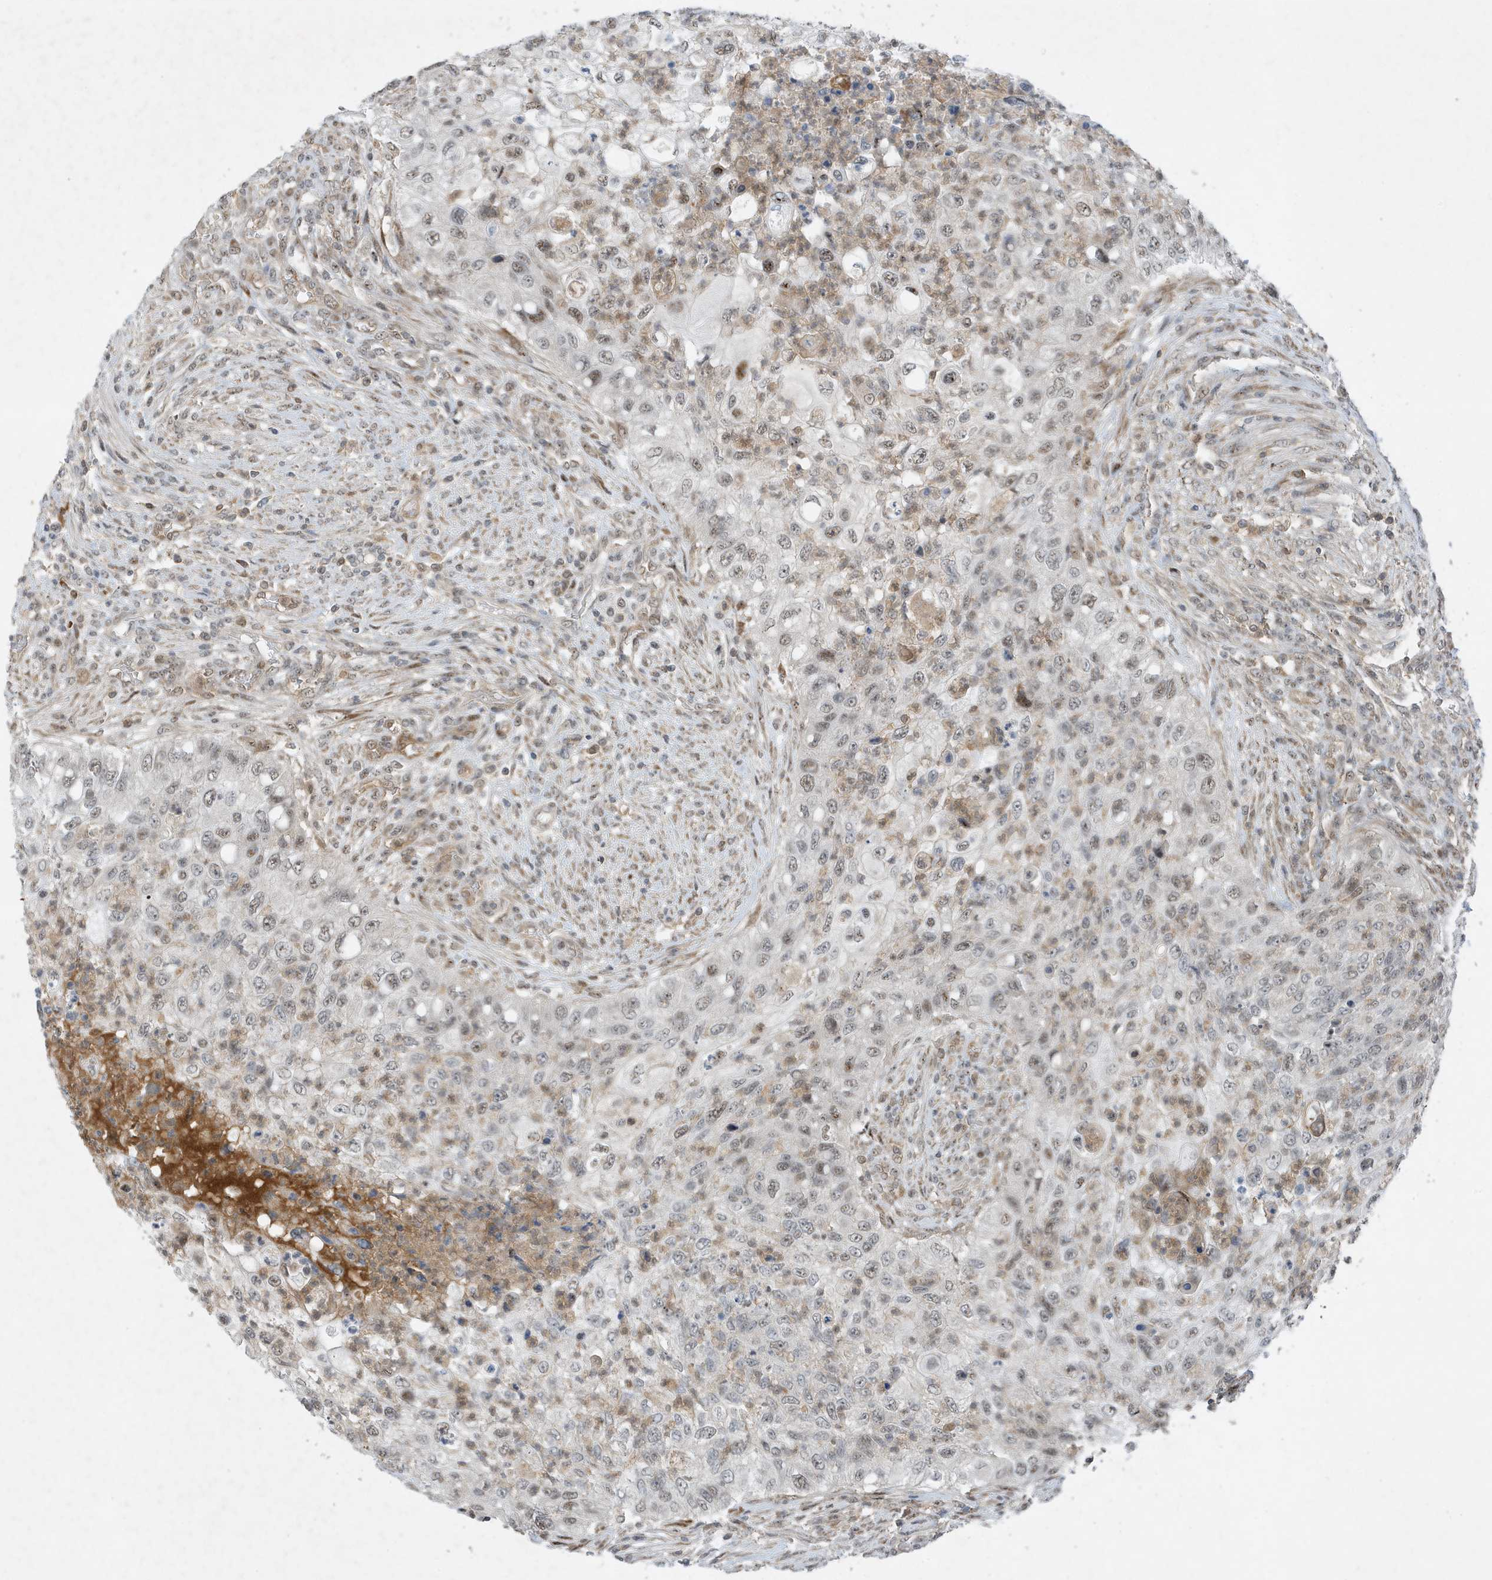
{"staining": {"intensity": "moderate", "quantity": "25%-75%", "location": "nuclear"}, "tissue": "urothelial cancer", "cell_type": "Tumor cells", "image_type": "cancer", "snomed": [{"axis": "morphology", "description": "Urothelial carcinoma, High grade"}, {"axis": "topography", "description": "Urinary bladder"}], "caption": "Immunohistochemical staining of urothelial carcinoma (high-grade) displays moderate nuclear protein positivity in about 25%-75% of tumor cells.", "gene": "MAST3", "patient": {"sex": "female", "age": 60}}